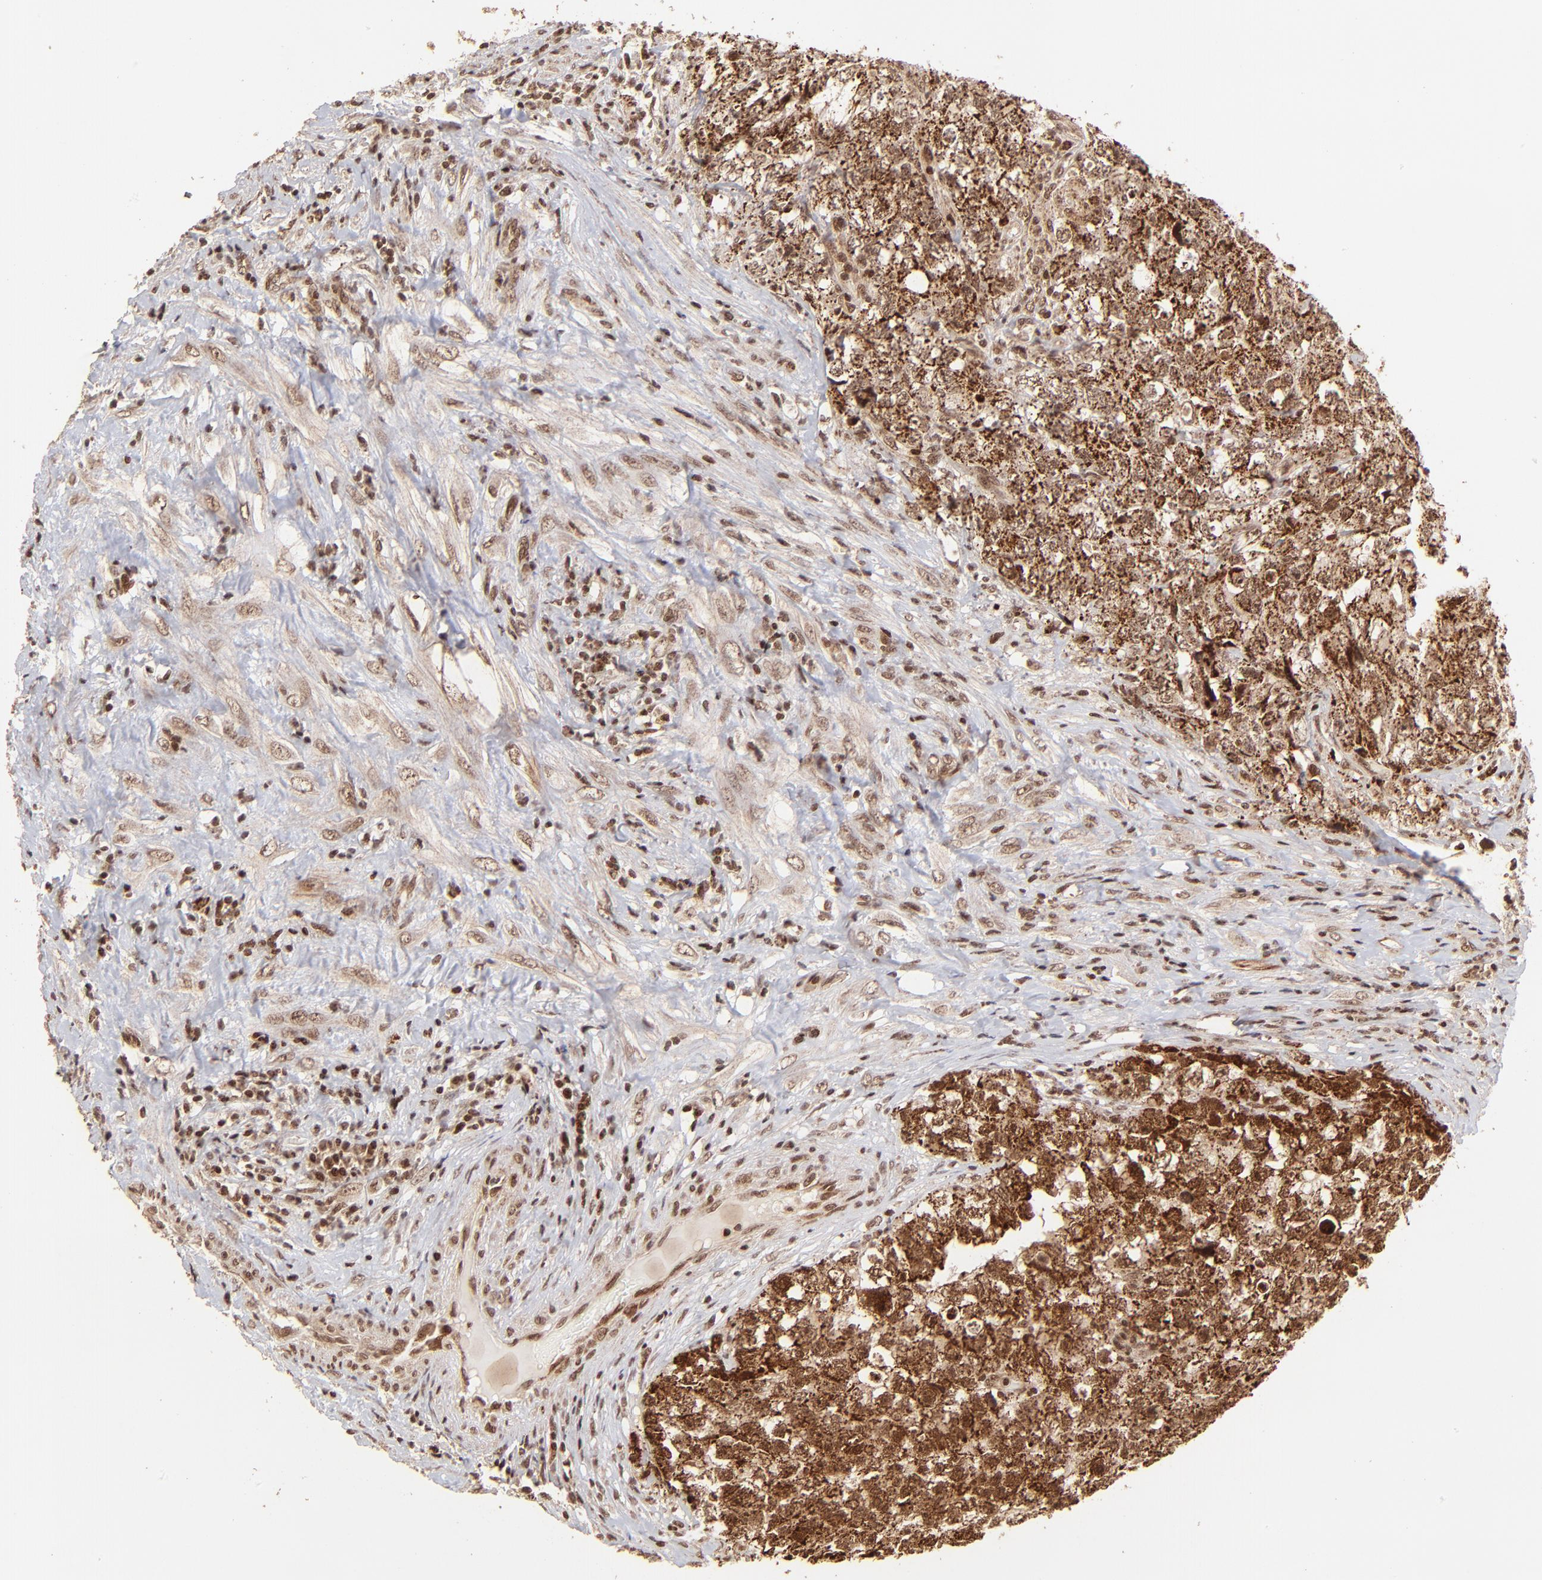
{"staining": {"intensity": "strong", "quantity": ">75%", "location": "cytoplasmic/membranous"}, "tissue": "testis cancer", "cell_type": "Tumor cells", "image_type": "cancer", "snomed": [{"axis": "morphology", "description": "Carcinoma, Embryonal, NOS"}, {"axis": "topography", "description": "Testis"}], "caption": "The photomicrograph demonstrates immunohistochemical staining of embryonal carcinoma (testis). There is strong cytoplasmic/membranous positivity is appreciated in approximately >75% of tumor cells. The staining was performed using DAB (3,3'-diaminobenzidine), with brown indicating positive protein expression. Nuclei are stained blue with hematoxylin.", "gene": "MED15", "patient": {"sex": "male", "age": 31}}